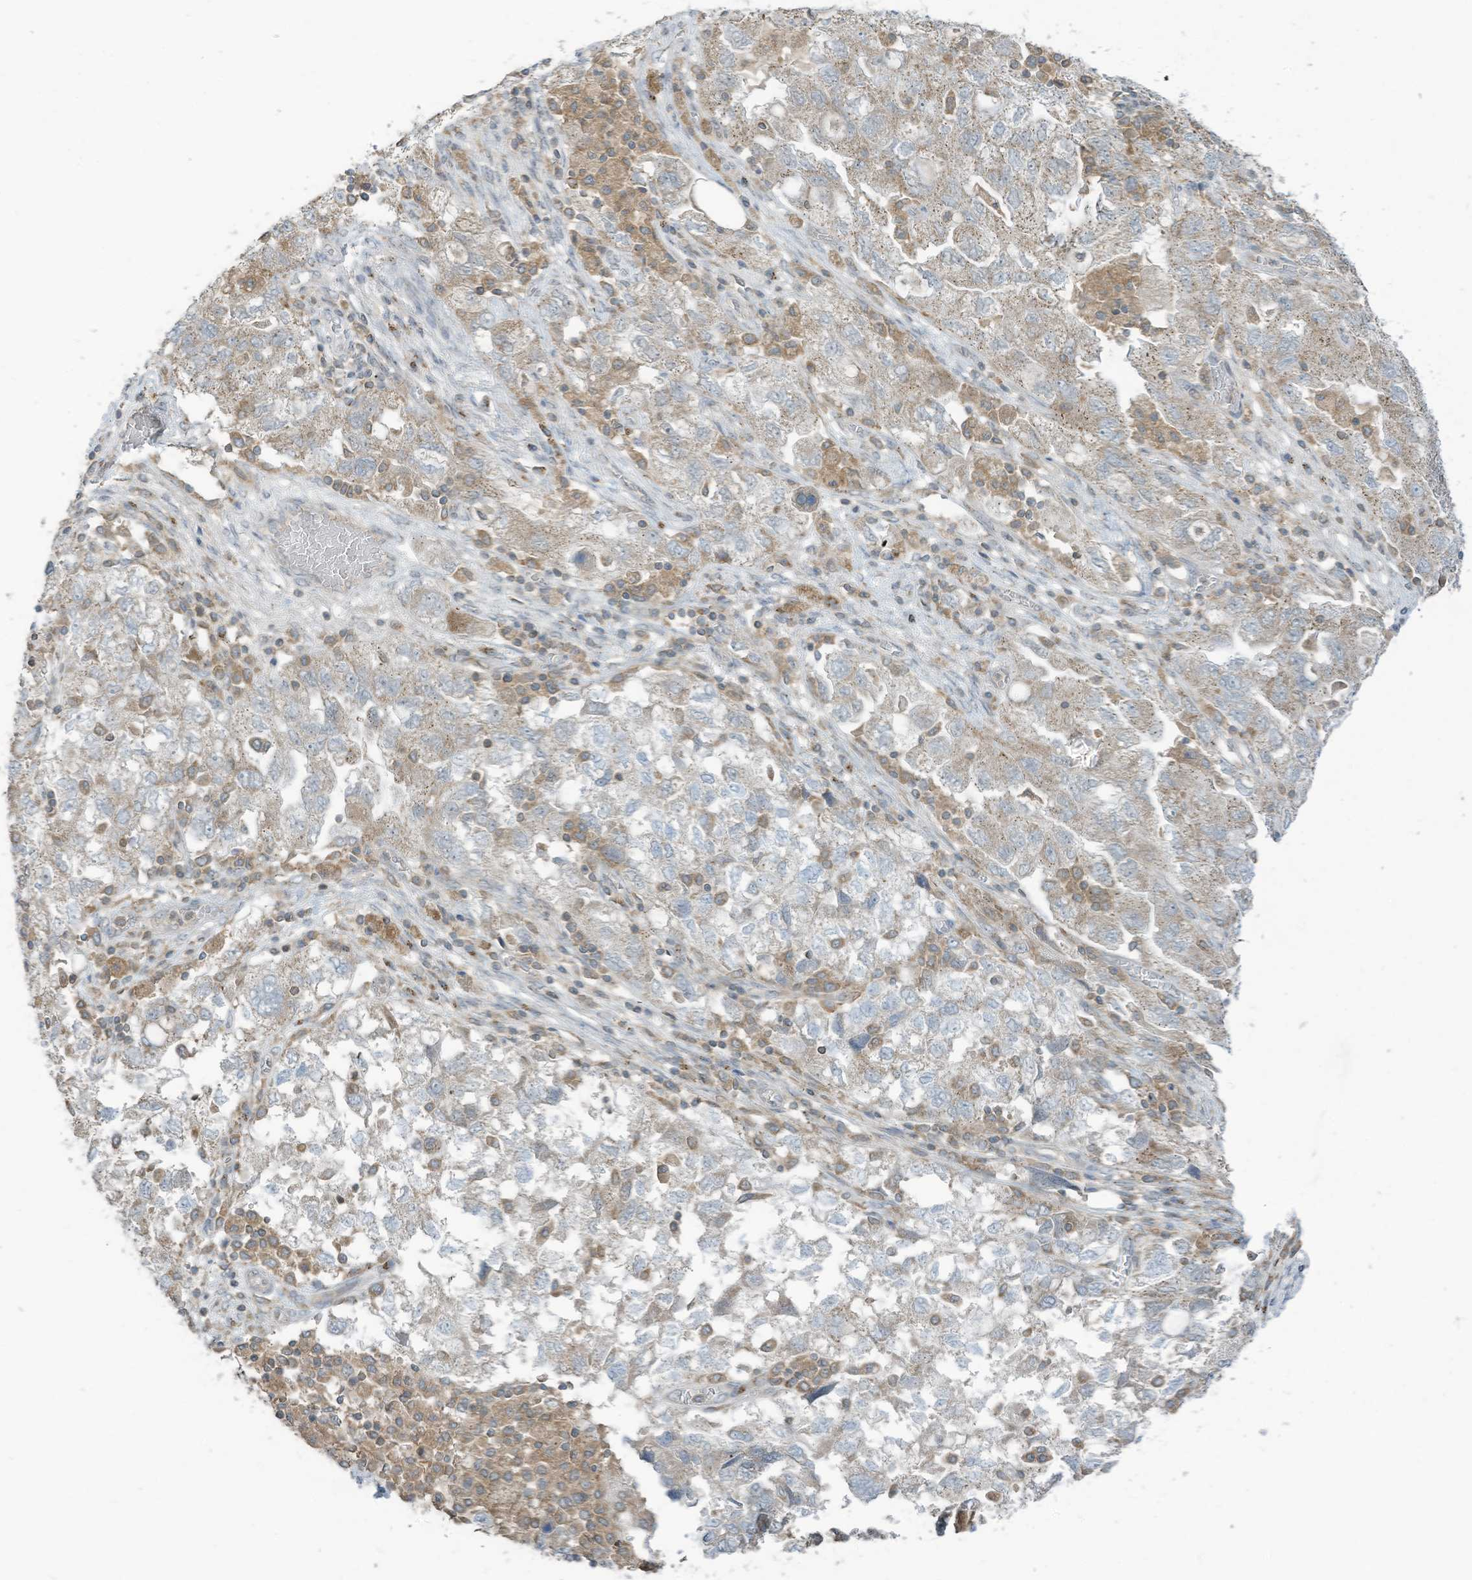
{"staining": {"intensity": "weak", "quantity": "25%-75%", "location": "cytoplasmic/membranous"}, "tissue": "ovarian cancer", "cell_type": "Tumor cells", "image_type": "cancer", "snomed": [{"axis": "morphology", "description": "Carcinoma, NOS"}, {"axis": "morphology", "description": "Cystadenocarcinoma, serous, NOS"}, {"axis": "topography", "description": "Ovary"}], "caption": "Serous cystadenocarcinoma (ovarian) stained for a protein reveals weak cytoplasmic/membranous positivity in tumor cells.", "gene": "PARVG", "patient": {"sex": "female", "age": 69}}